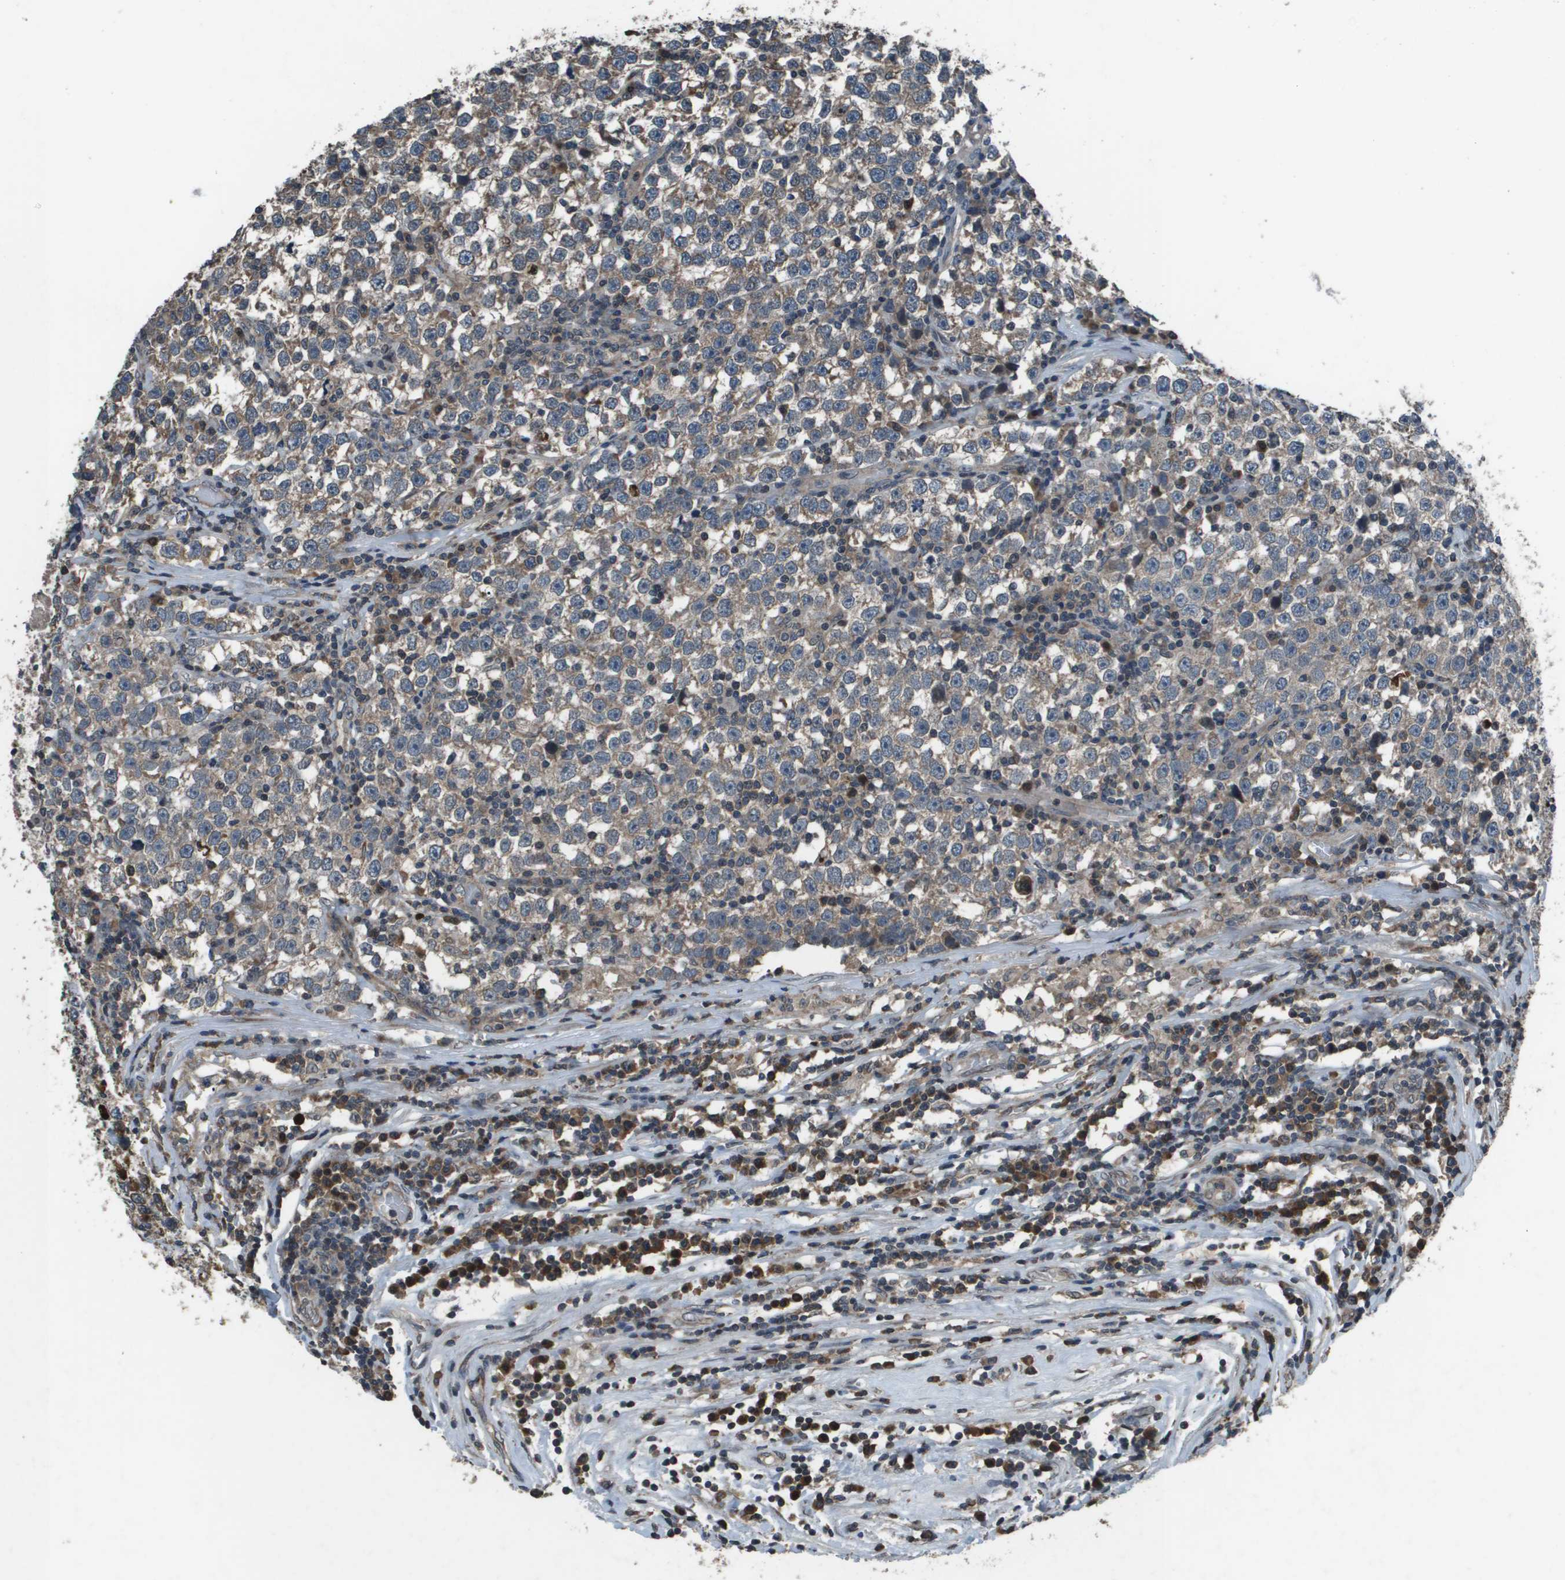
{"staining": {"intensity": "weak", "quantity": "25%-75%", "location": "cytoplasmic/membranous"}, "tissue": "testis cancer", "cell_type": "Tumor cells", "image_type": "cancer", "snomed": [{"axis": "morphology", "description": "Seminoma, NOS"}, {"axis": "topography", "description": "Testis"}], "caption": "Testis cancer stained with immunohistochemistry exhibits weak cytoplasmic/membranous staining in approximately 25%-75% of tumor cells.", "gene": "GOSR2", "patient": {"sex": "male", "age": 43}}